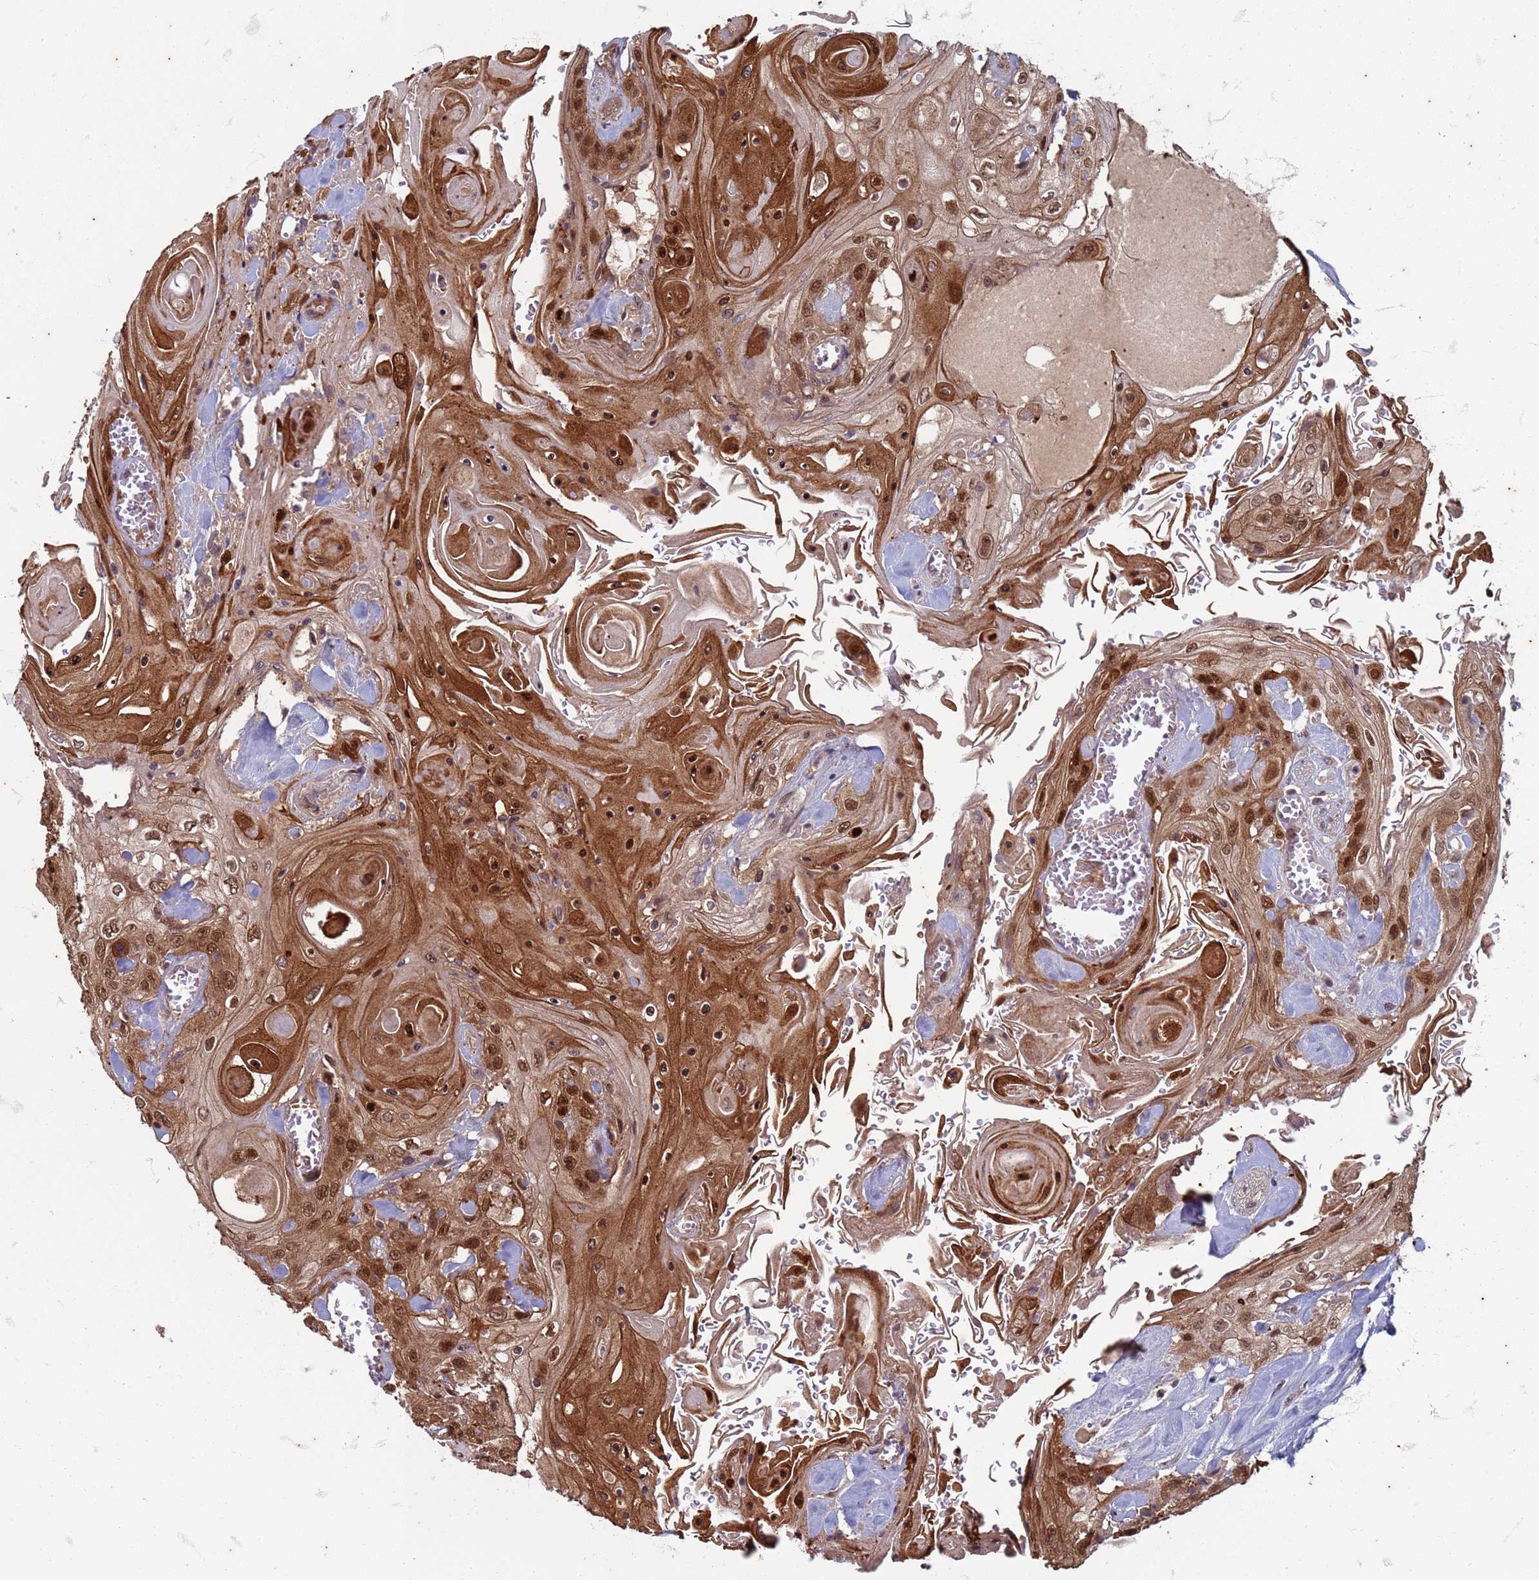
{"staining": {"intensity": "strong", "quantity": ">75%", "location": "cytoplasmic/membranous,nuclear"}, "tissue": "head and neck cancer", "cell_type": "Tumor cells", "image_type": "cancer", "snomed": [{"axis": "morphology", "description": "Squamous cell carcinoma, NOS"}, {"axis": "topography", "description": "Head-Neck"}], "caption": "IHC photomicrograph of neoplastic tissue: human head and neck cancer stained using immunohistochemistry (IHC) shows high levels of strong protein expression localized specifically in the cytoplasmic/membranous and nuclear of tumor cells, appearing as a cytoplasmic/membranous and nuclear brown color.", "gene": "TRMT6", "patient": {"sex": "female", "age": 43}}